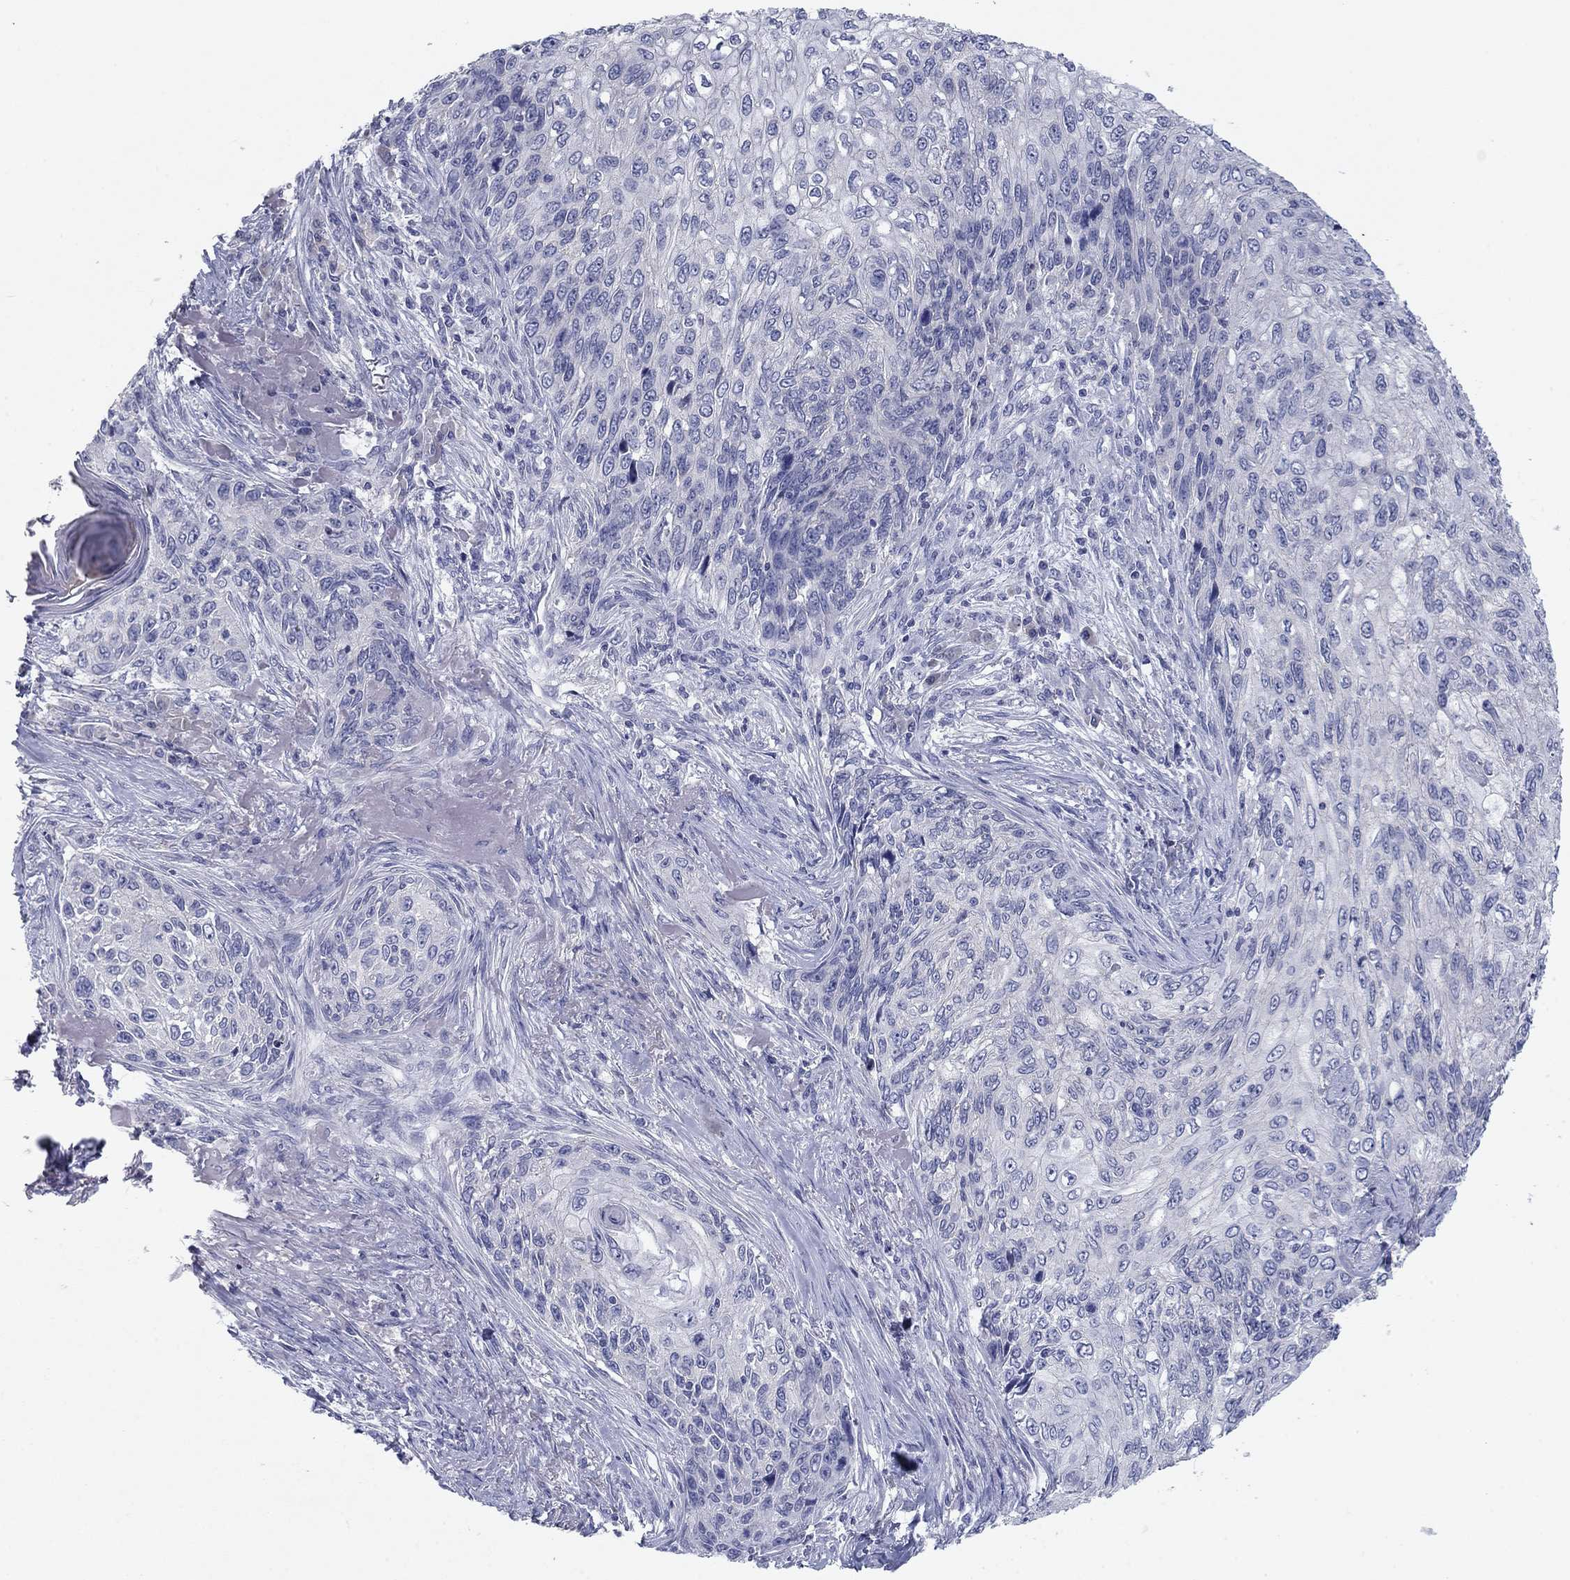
{"staining": {"intensity": "negative", "quantity": "none", "location": "none"}, "tissue": "skin cancer", "cell_type": "Tumor cells", "image_type": "cancer", "snomed": [{"axis": "morphology", "description": "Squamous cell carcinoma, NOS"}, {"axis": "topography", "description": "Skin"}], "caption": "There is no significant expression in tumor cells of skin squamous cell carcinoma. The staining is performed using DAB brown chromogen with nuclei counter-stained in using hematoxylin.", "gene": "CNTNAP4", "patient": {"sex": "male", "age": 92}}